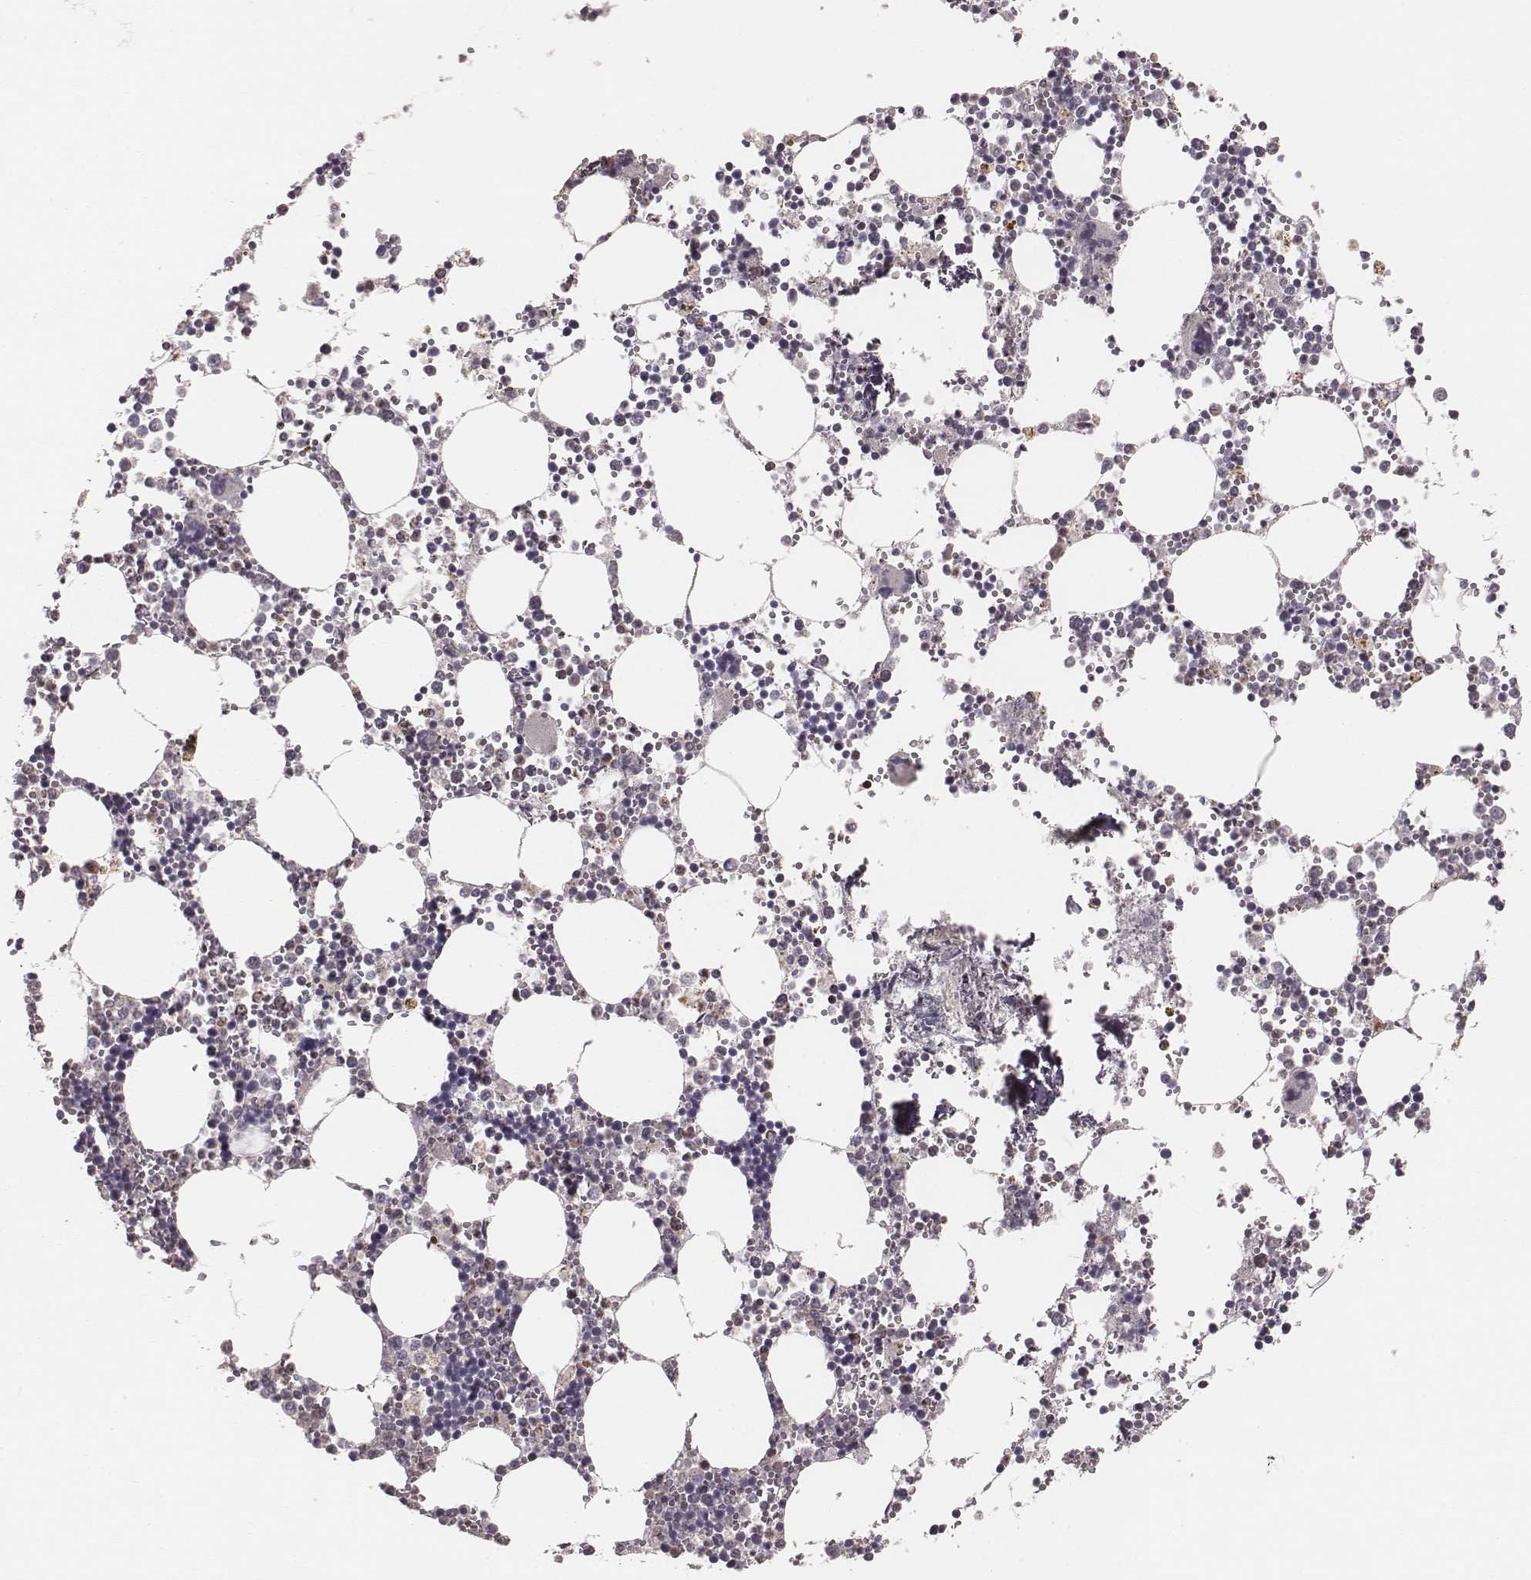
{"staining": {"intensity": "negative", "quantity": "none", "location": "none"}, "tissue": "bone marrow", "cell_type": "Hematopoietic cells", "image_type": "normal", "snomed": [{"axis": "morphology", "description": "Normal tissue, NOS"}, {"axis": "topography", "description": "Bone marrow"}], "caption": "Micrograph shows no protein staining in hematopoietic cells of unremarkable bone marrow. Brightfield microscopy of immunohistochemistry (IHC) stained with DAB (3,3'-diaminobenzidine) (brown) and hematoxylin (blue), captured at high magnification.", "gene": "TUFM", "patient": {"sex": "male", "age": 54}}